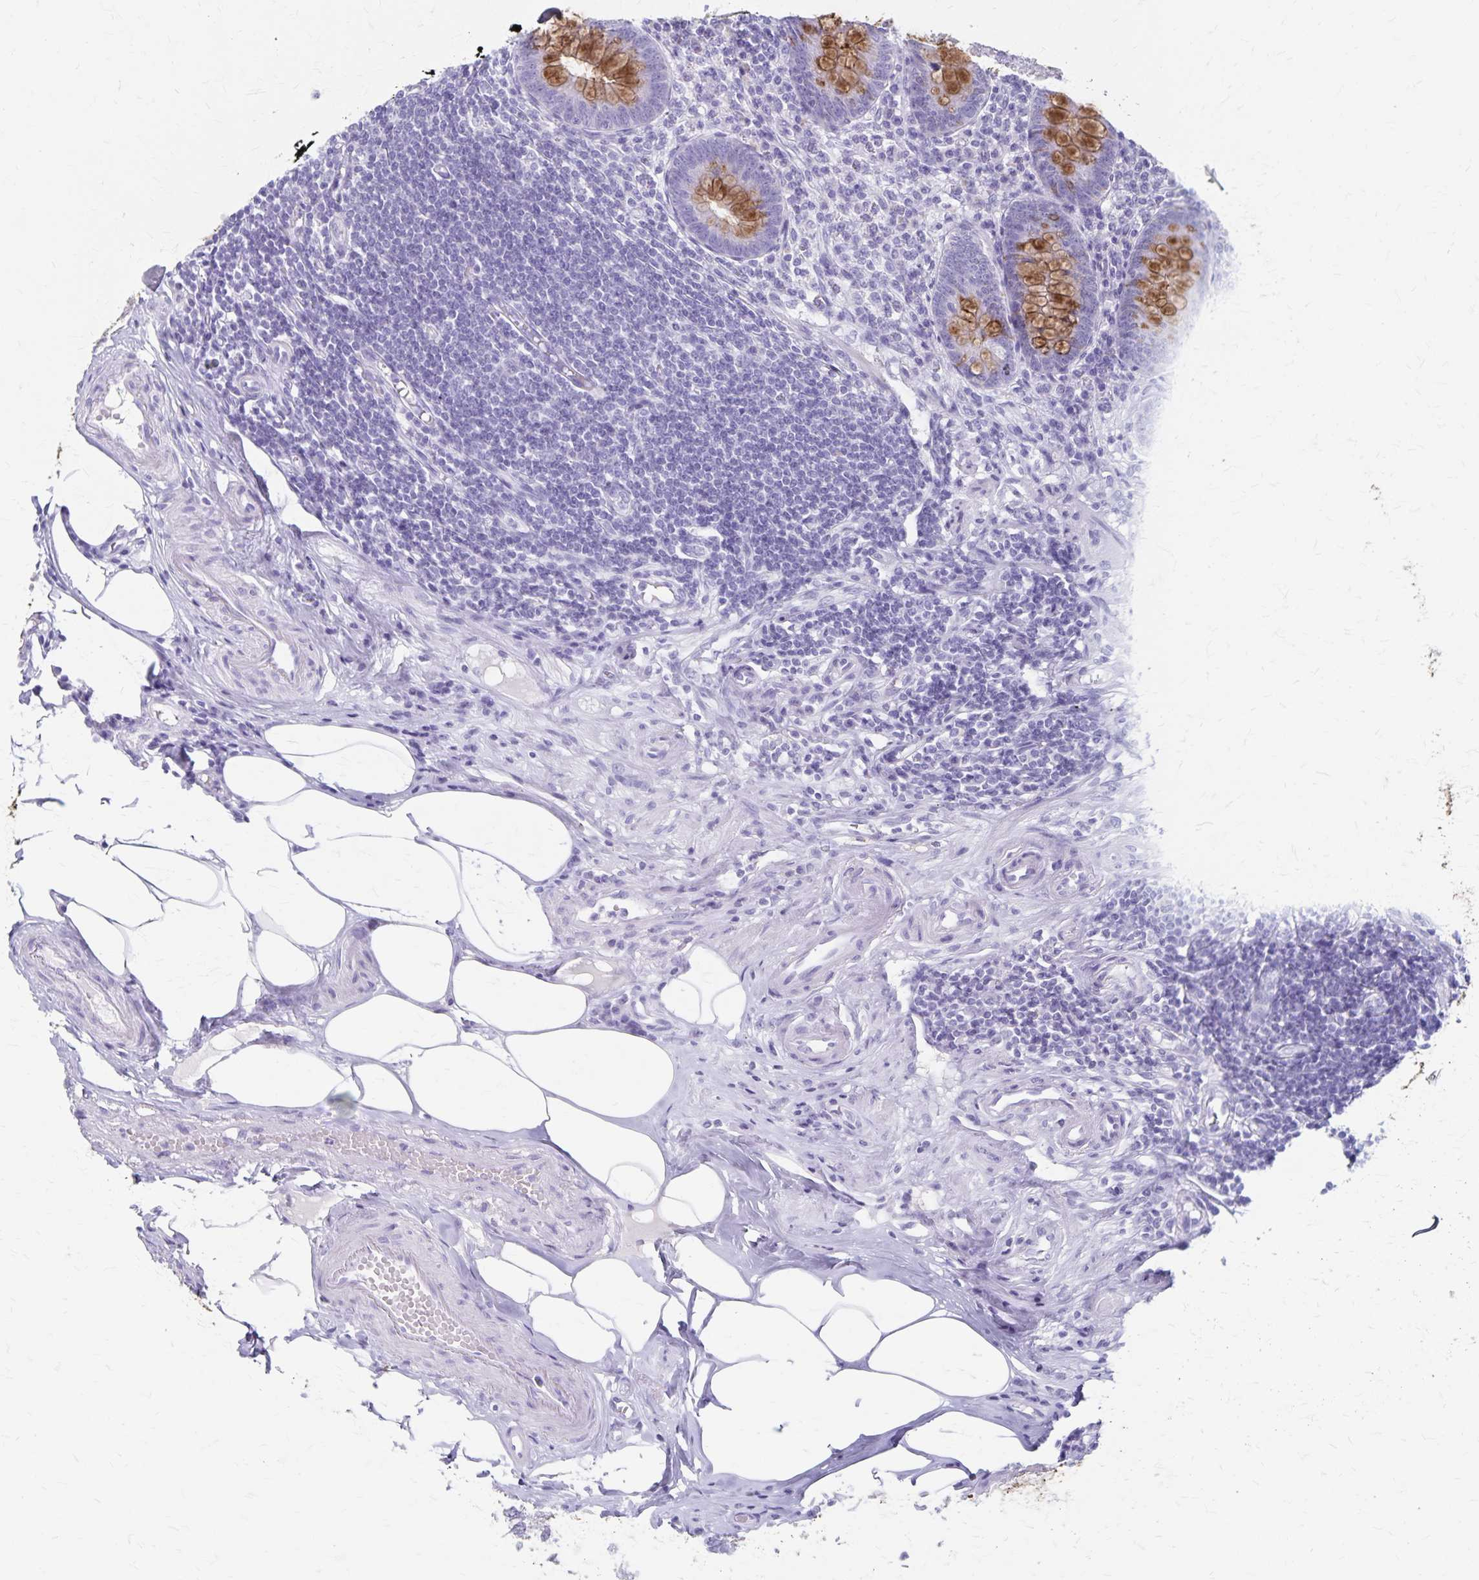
{"staining": {"intensity": "moderate", "quantity": "25%-75%", "location": "cytoplasmic/membranous"}, "tissue": "appendix", "cell_type": "Glandular cells", "image_type": "normal", "snomed": [{"axis": "morphology", "description": "Normal tissue, NOS"}, {"axis": "topography", "description": "Appendix"}], "caption": "Protein analysis of benign appendix exhibits moderate cytoplasmic/membranous expression in approximately 25%-75% of glandular cells. (DAB (3,3'-diaminobenzidine) IHC with brightfield microscopy, high magnification).", "gene": "GPBAR1", "patient": {"sex": "female", "age": 57}}